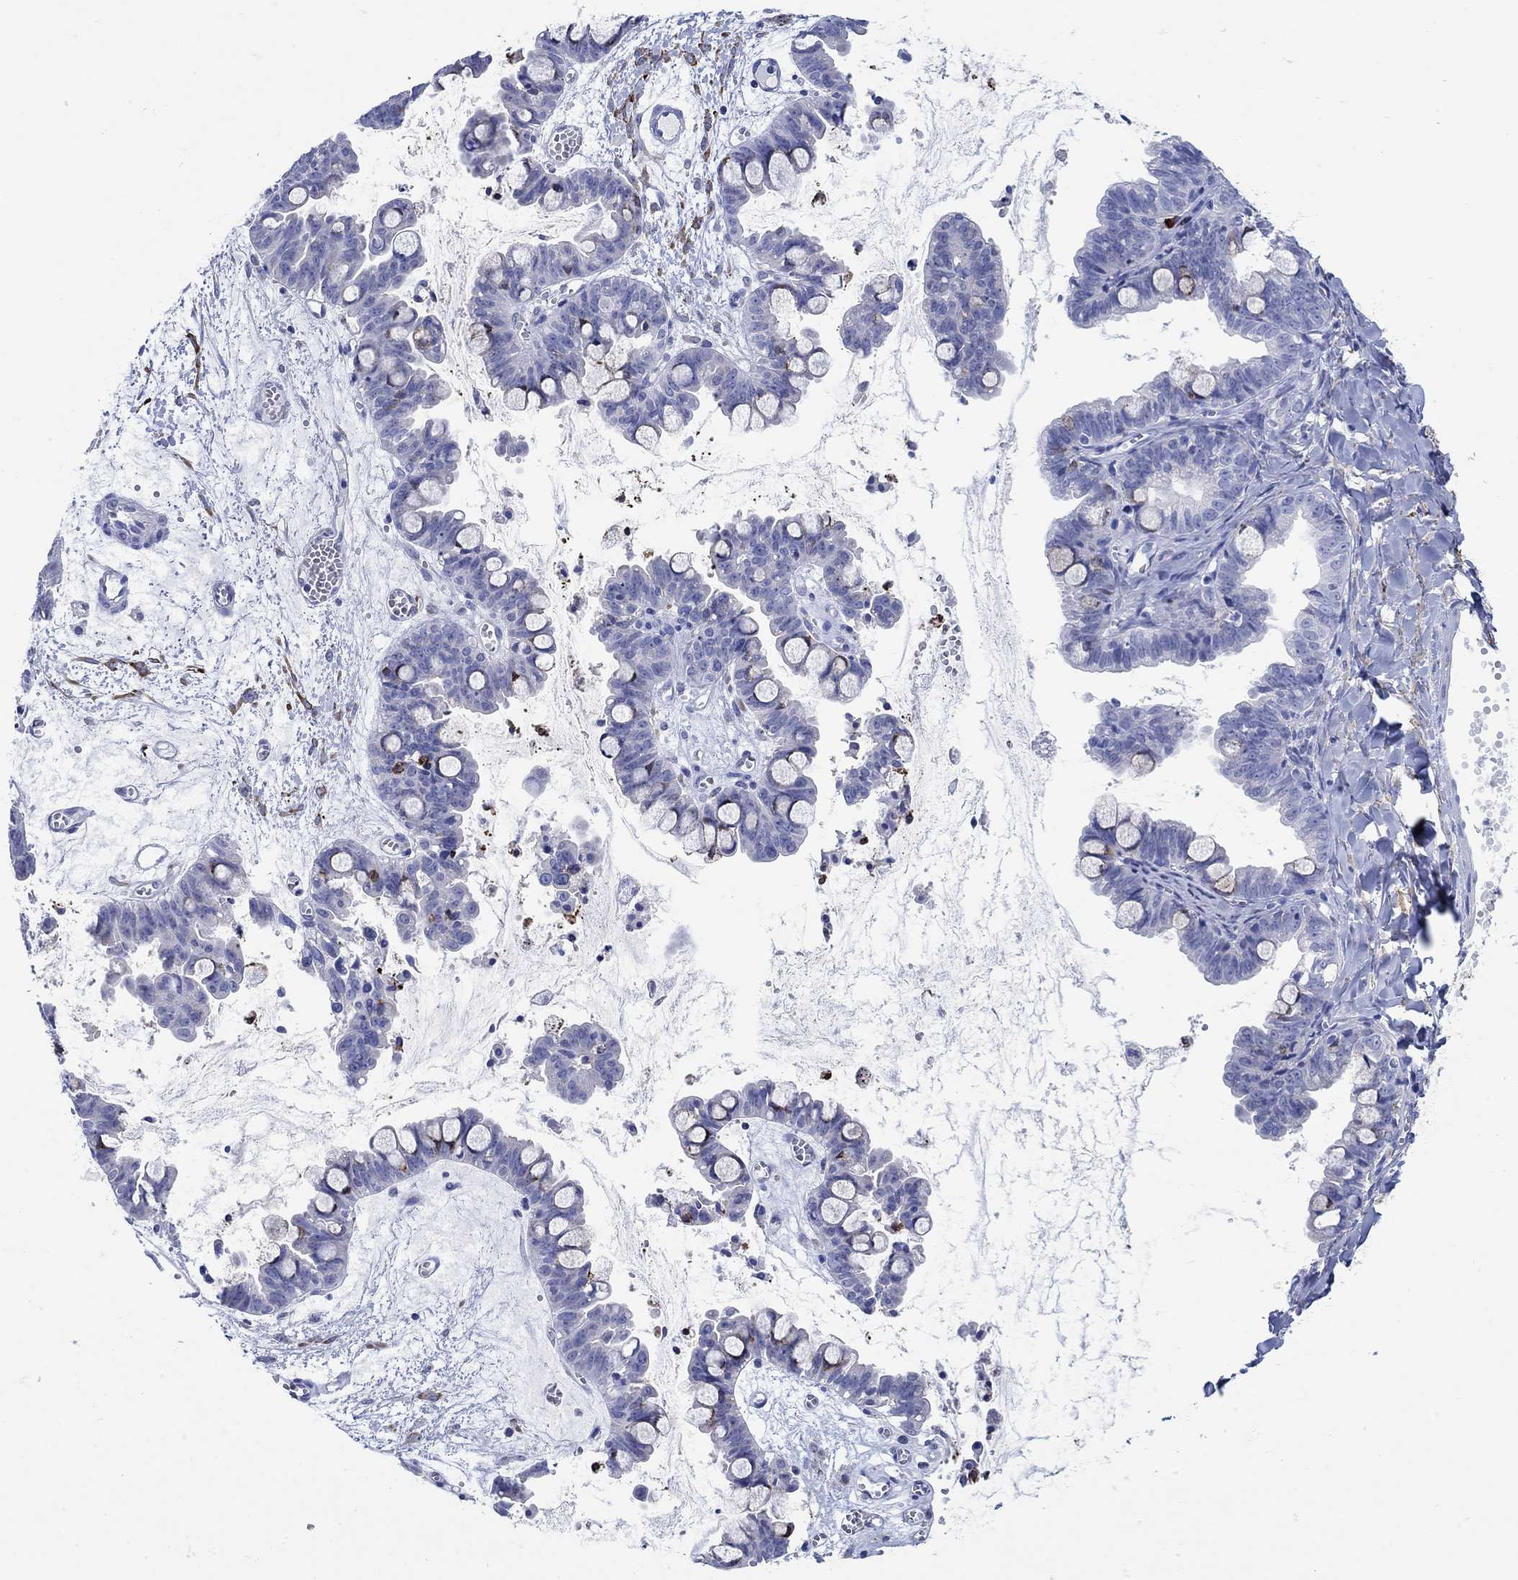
{"staining": {"intensity": "moderate", "quantity": "<25%", "location": "cytoplasmic/membranous"}, "tissue": "ovarian cancer", "cell_type": "Tumor cells", "image_type": "cancer", "snomed": [{"axis": "morphology", "description": "Cystadenocarcinoma, mucinous, NOS"}, {"axis": "topography", "description": "Ovary"}], "caption": "Tumor cells demonstrate moderate cytoplasmic/membranous staining in approximately <25% of cells in ovarian mucinous cystadenocarcinoma. (IHC, brightfield microscopy, high magnification).", "gene": "P2RY6", "patient": {"sex": "female", "age": 63}}